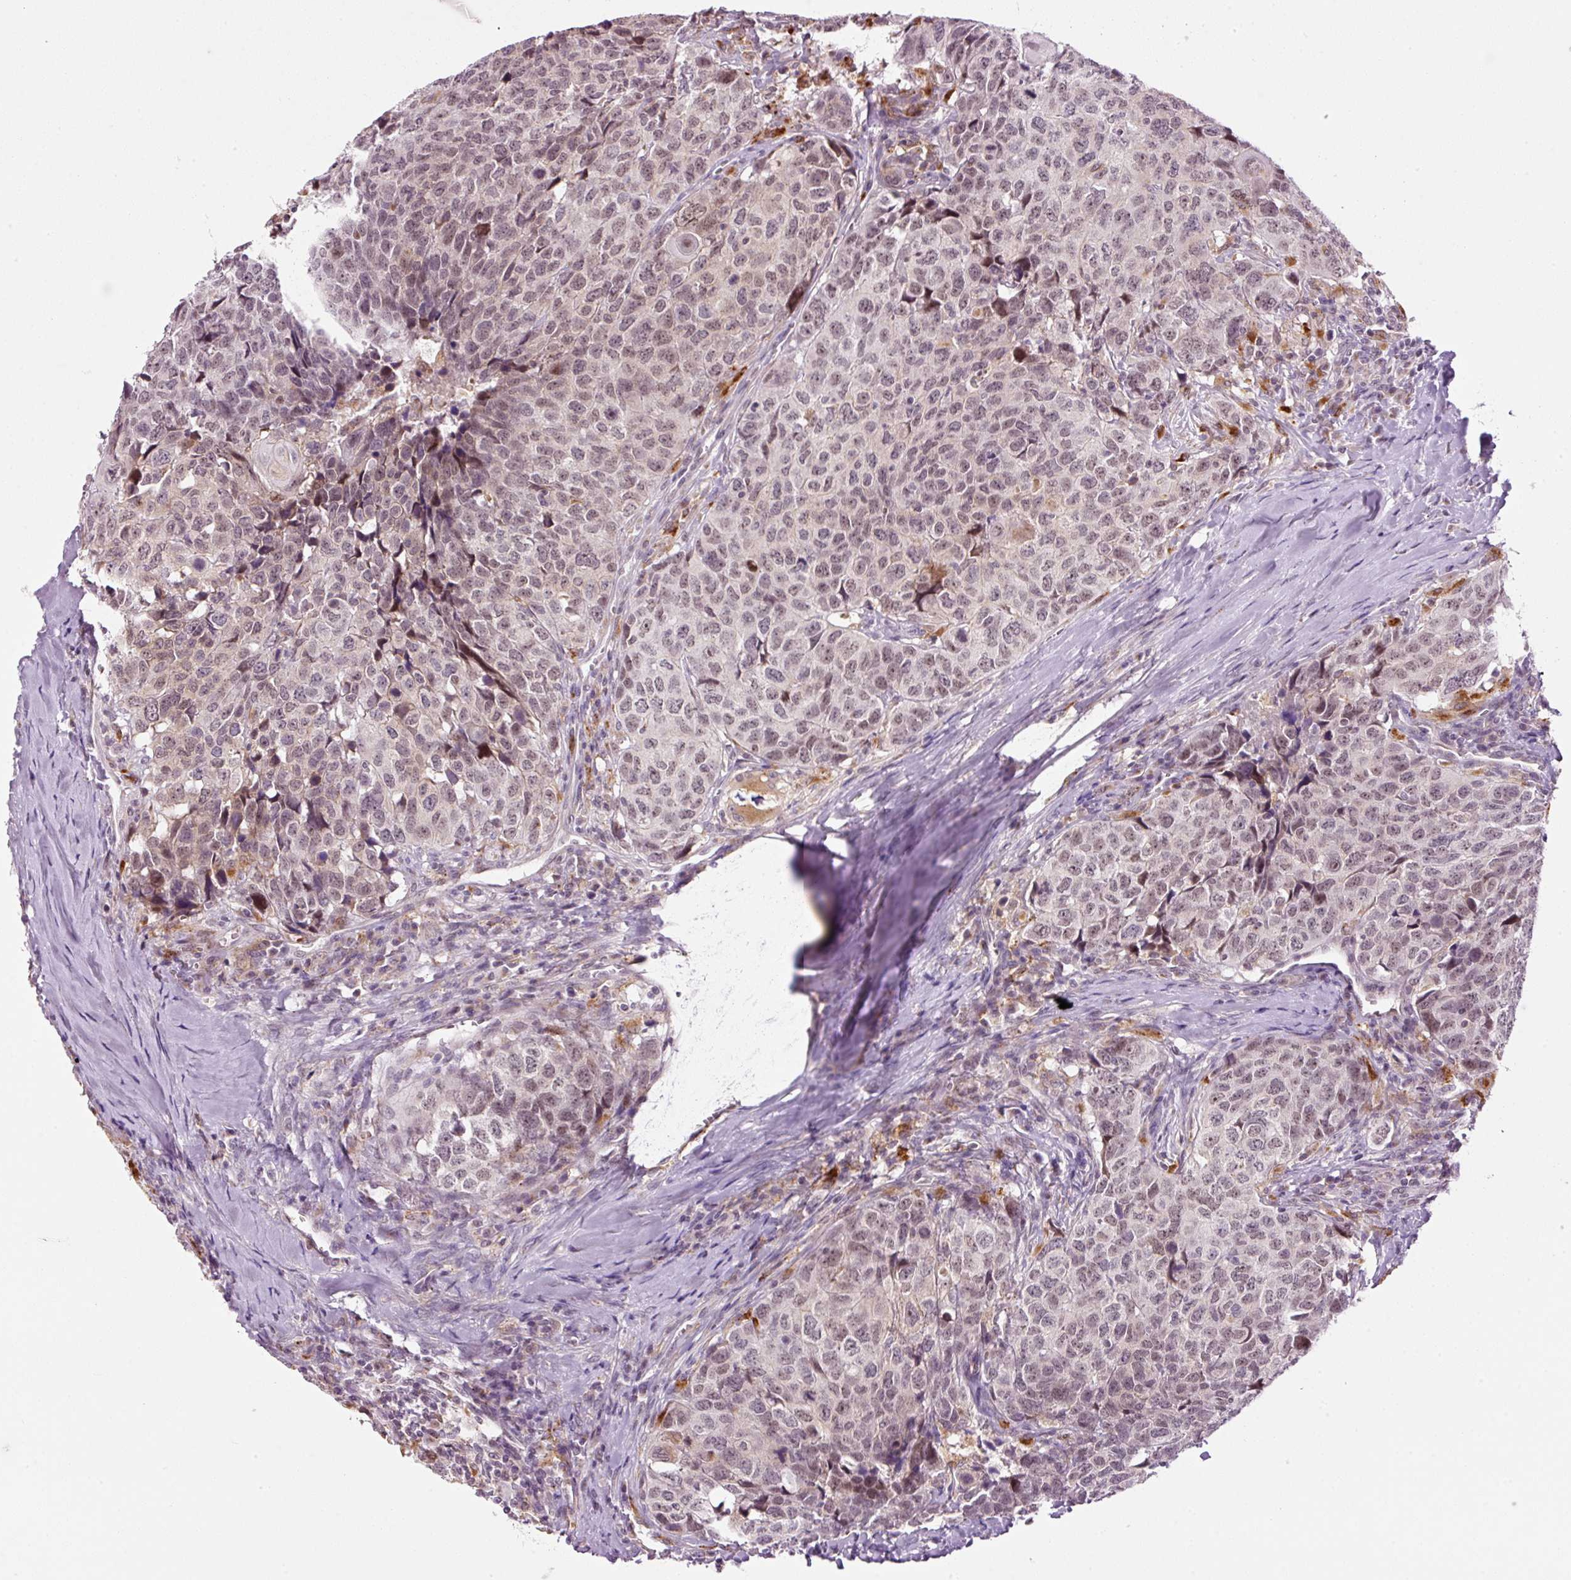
{"staining": {"intensity": "weak", "quantity": ">75%", "location": "nuclear"}, "tissue": "head and neck cancer", "cell_type": "Tumor cells", "image_type": "cancer", "snomed": [{"axis": "morphology", "description": "Squamous cell carcinoma, NOS"}, {"axis": "topography", "description": "Head-Neck"}], "caption": "The micrograph demonstrates a brown stain indicating the presence of a protein in the nuclear of tumor cells in head and neck squamous cell carcinoma. (Stains: DAB (3,3'-diaminobenzidine) in brown, nuclei in blue, Microscopy: brightfield microscopy at high magnification).", "gene": "ZNF639", "patient": {"sex": "male", "age": 66}}